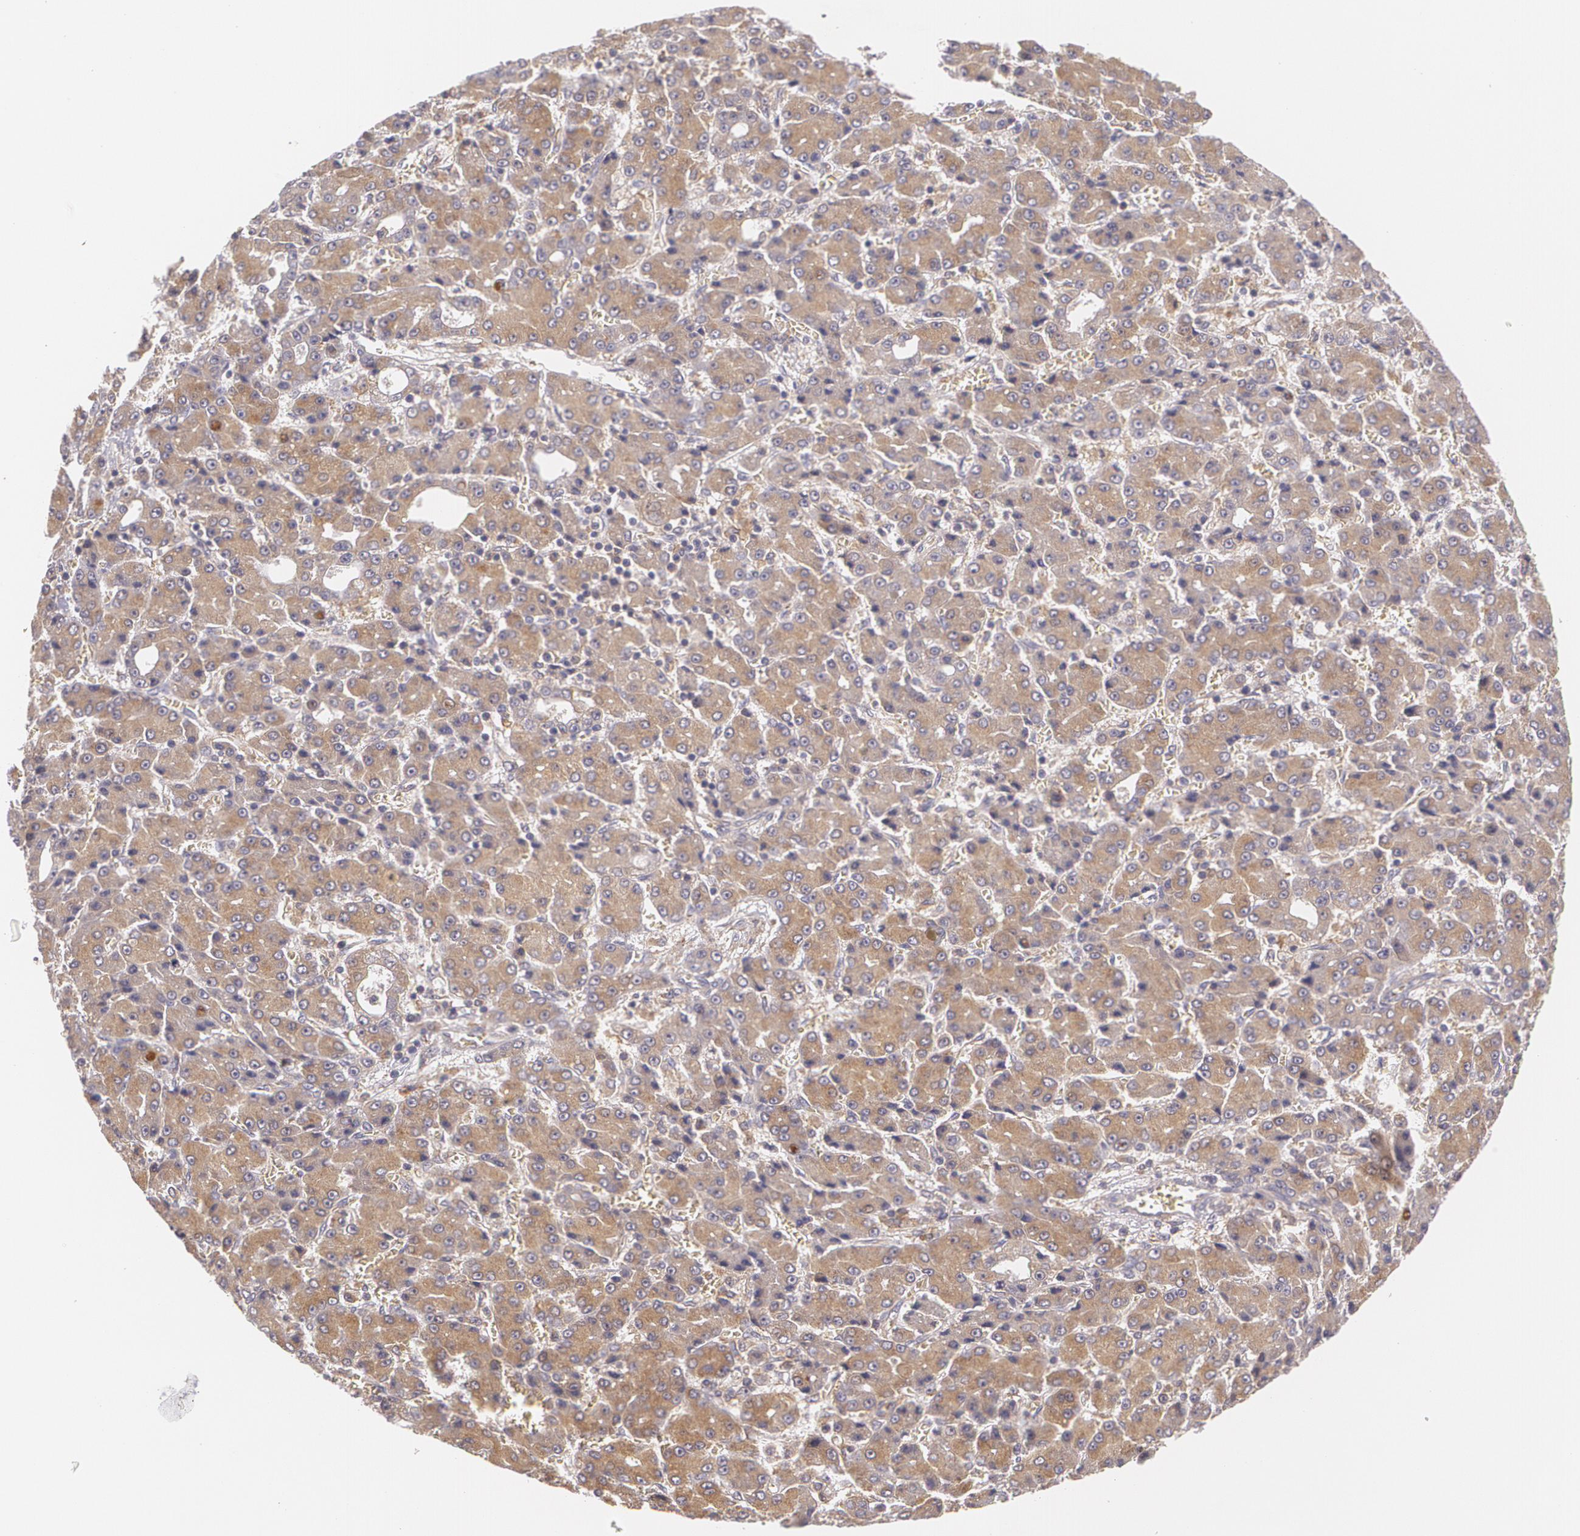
{"staining": {"intensity": "moderate", "quantity": ">75%", "location": "cytoplasmic/membranous"}, "tissue": "liver cancer", "cell_type": "Tumor cells", "image_type": "cancer", "snomed": [{"axis": "morphology", "description": "Carcinoma, Hepatocellular, NOS"}, {"axis": "topography", "description": "Liver"}], "caption": "A histopathology image of liver cancer stained for a protein shows moderate cytoplasmic/membranous brown staining in tumor cells.", "gene": "CCL17", "patient": {"sex": "male", "age": 69}}